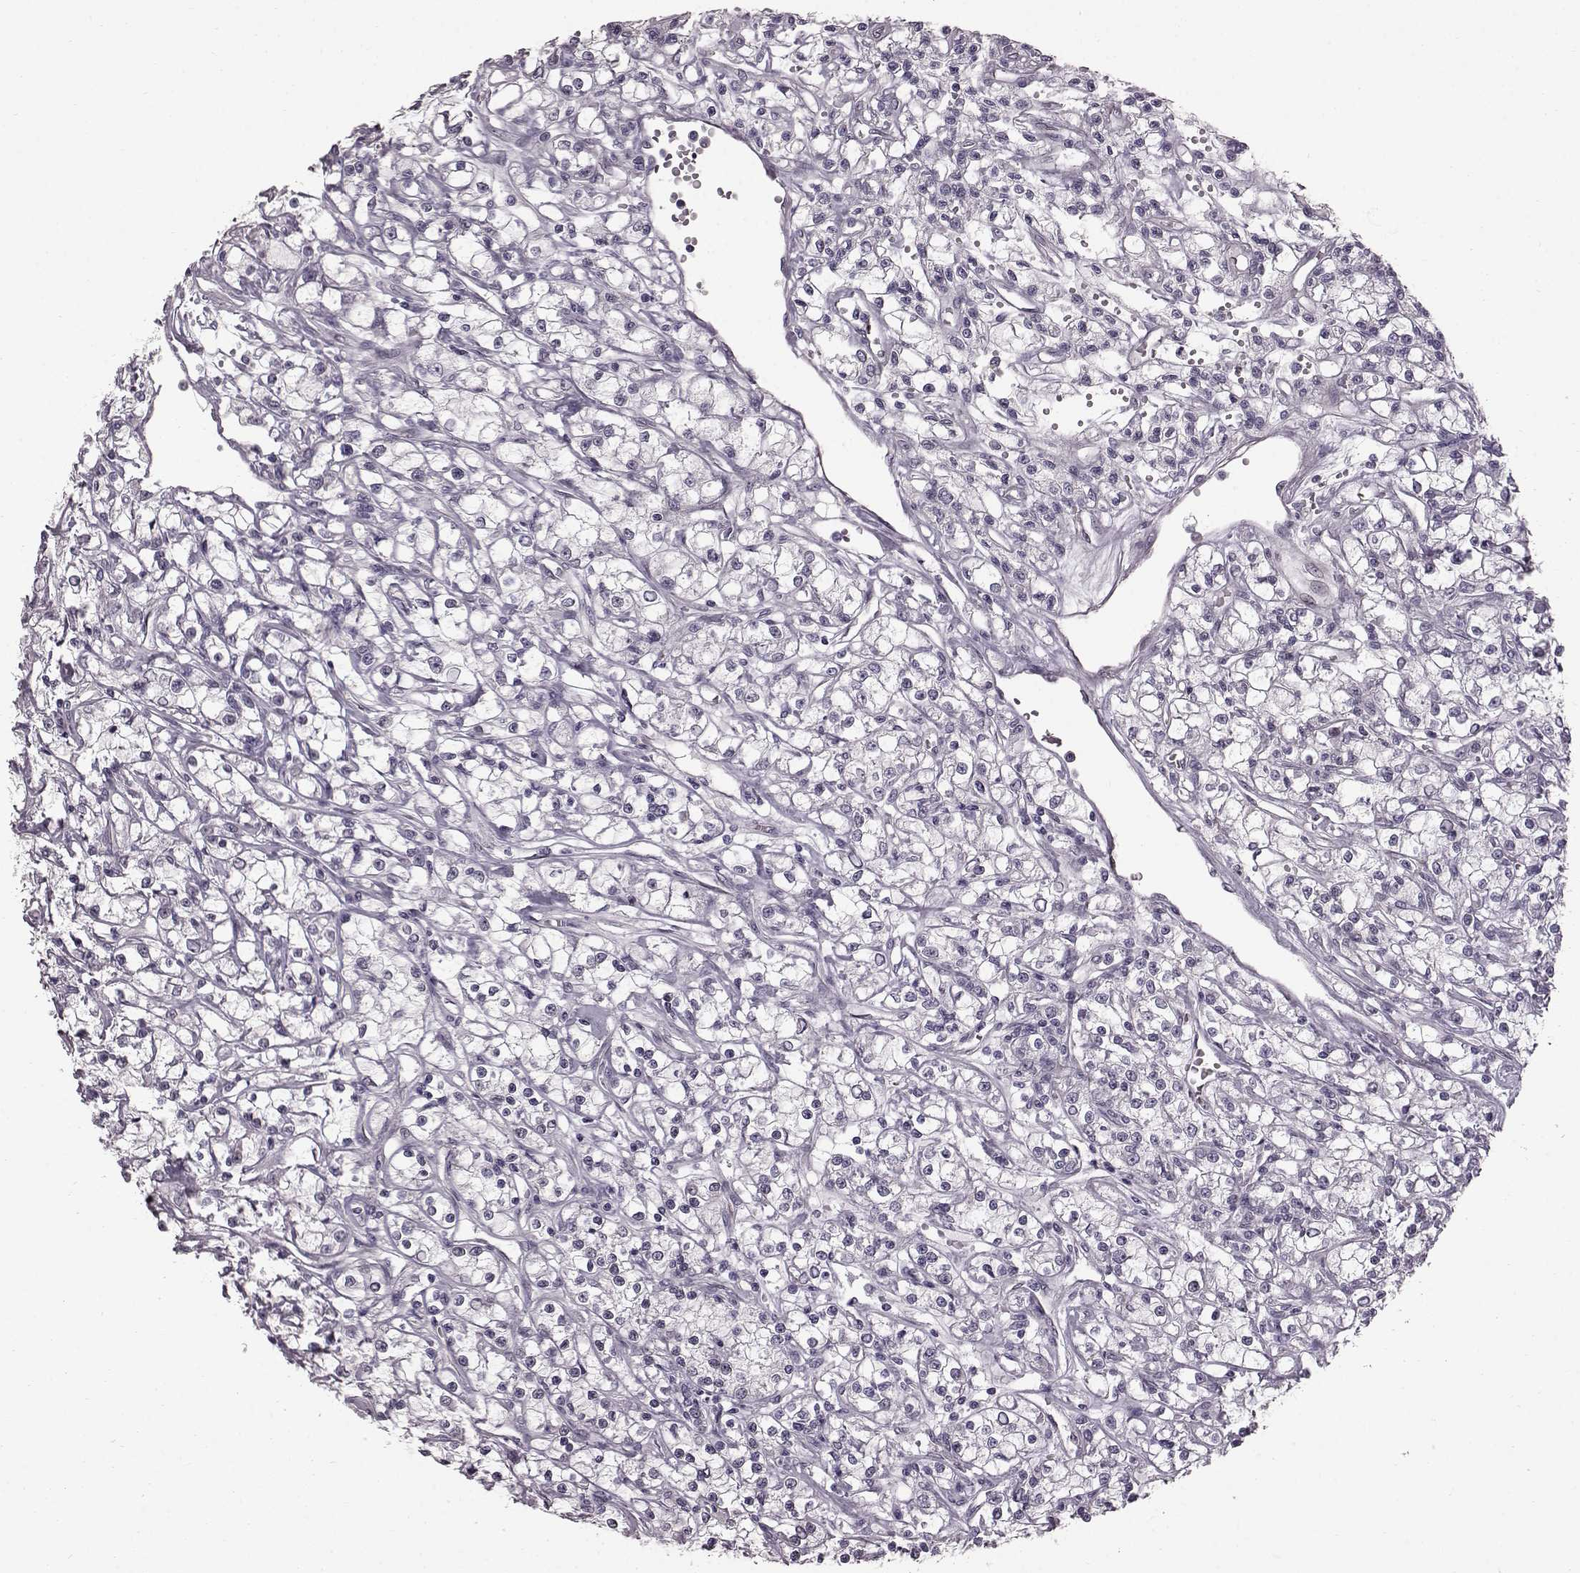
{"staining": {"intensity": "negative", "quantity": "none", "location": "none"}, "tissue": "renal cancer", "cell_type": "Tumor cells", "image_type": "cancer", "snomed": [{"axis": "morphology", "description": "Adenocarcinoma, NOS"}, {"axis": "topography", "description": "Kidney"}], "caption": "Tumor cells show no significant protein positivity in adenocarcinoma (renal). The staining is performed using DAB brown chromogen with nuclei counter-stained in using hematoxylin.", "gene": "TCHHL1", "patient": {"sex": "female", "age": 59}}